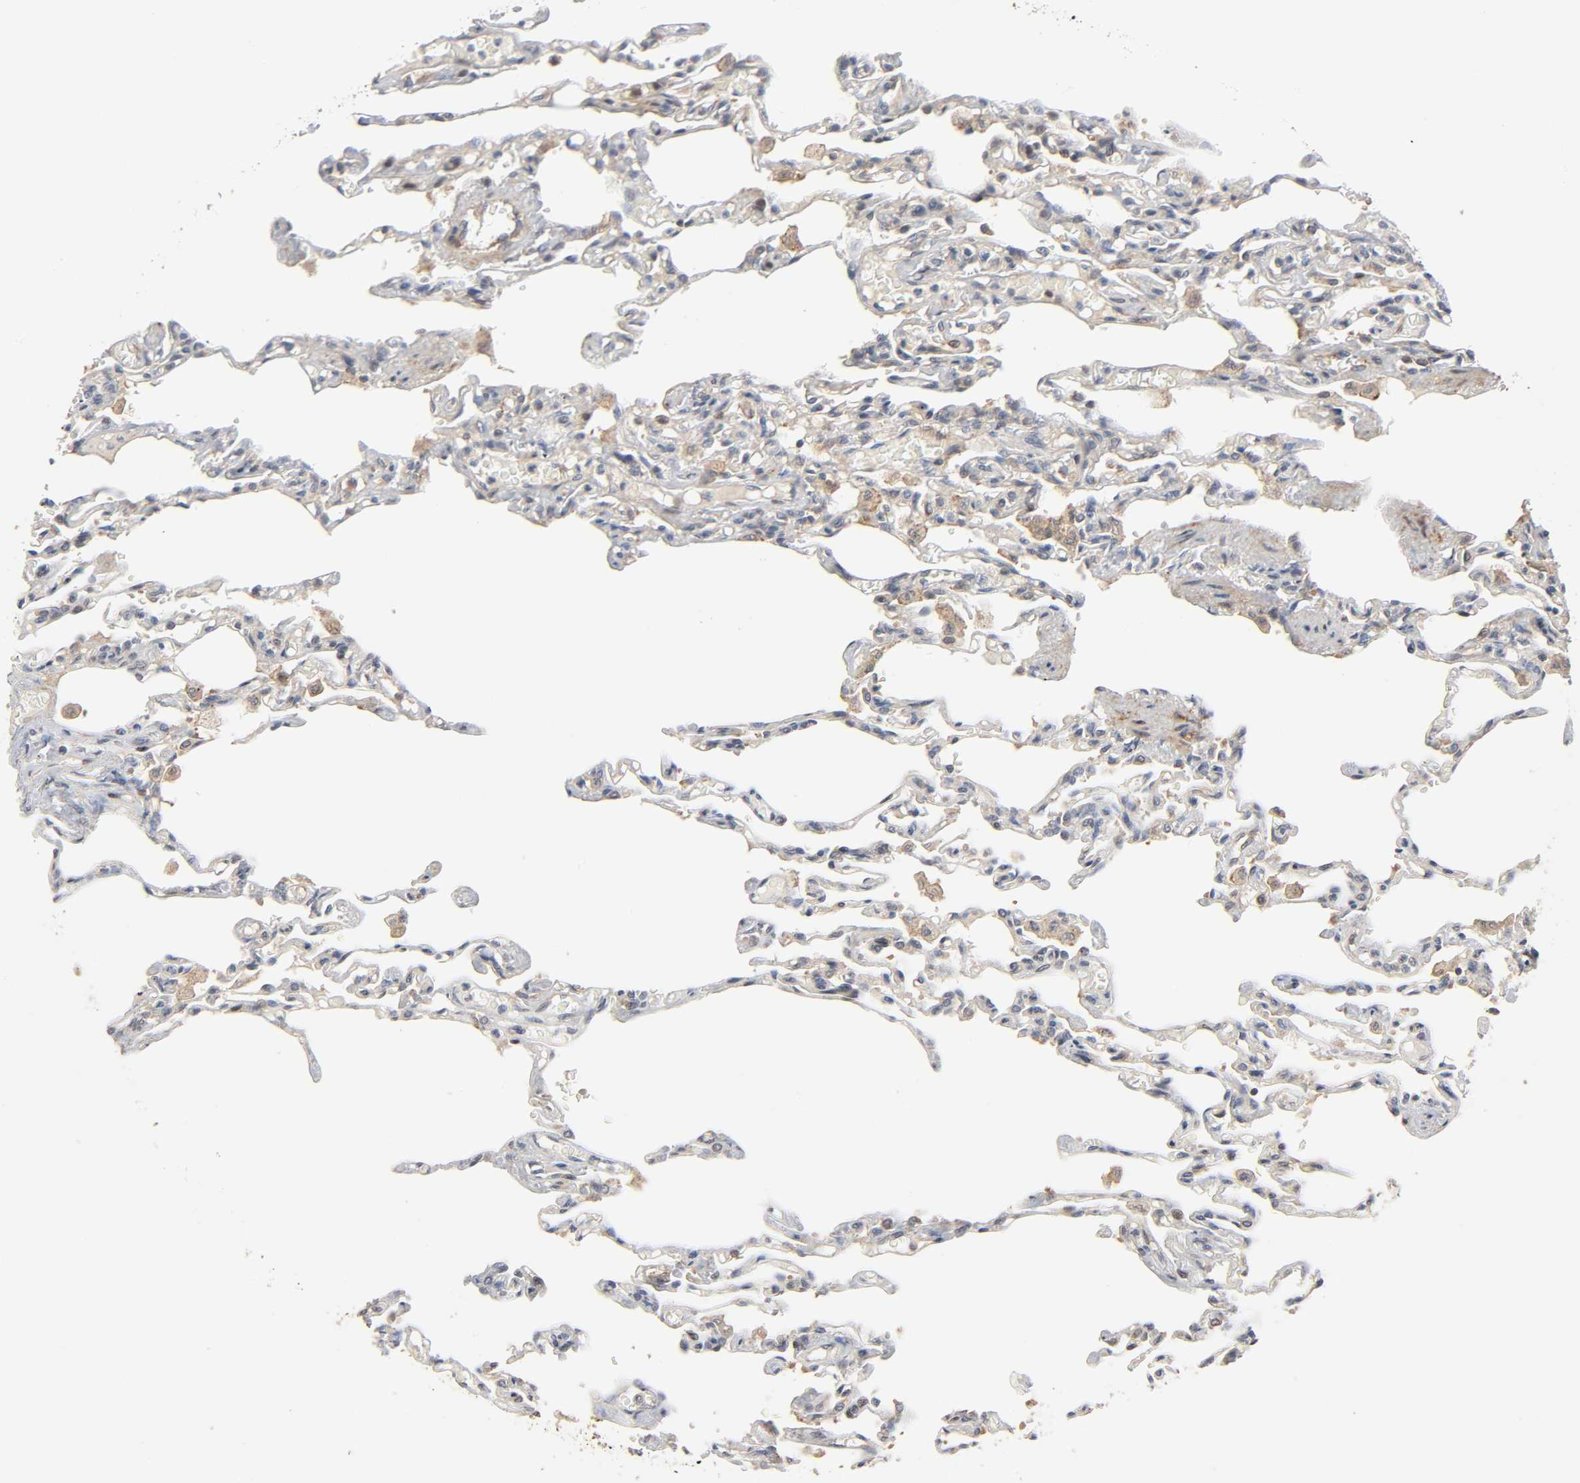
{"staining": {"intensity": "weak", "quantity": "<25%", "location": "cytoplasmic/membranous,nuclear"}, "tissue": "lung", "cell_type": "Alveolar cells", "image_type": "normal", "snomed": [{"axis": "morphology", "description": "Normal tissue, NOS"}, {"axis": "topography", "description": "Lung"}], "caption": "Photomicrograph shows no protein expression in alveolar cells of normal lung. (DAB immunohistochemistry (IHC) with hematoxylin counter stain).", "gene": "NEMF", "patient": {"sex": "male", "age": 21}}